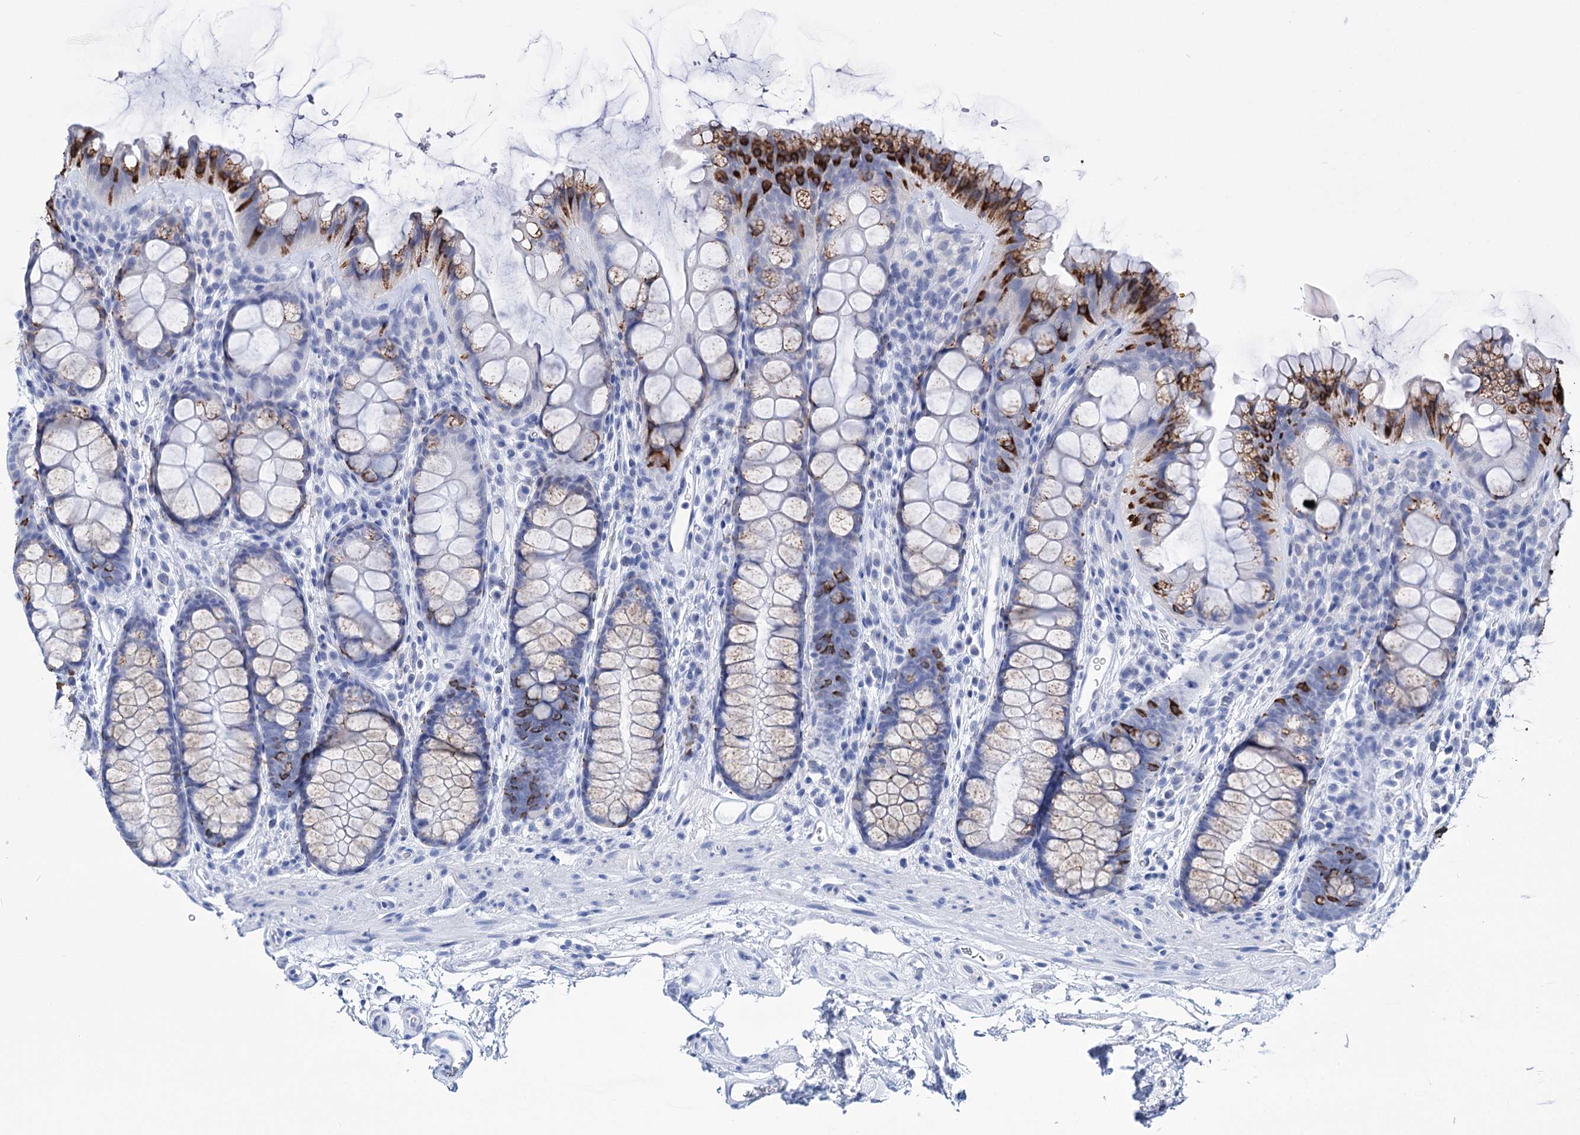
{"staining": {"intensity": "negative", "quantity": "none", "location": "none"}, "tissue": "colon", "cell_type": "Endothelial cells", "image_type": "normal", "snomed": [{"axis": "morphology", "description": "Normal tissue, NOS"}, {"axis": "topography", "description": "Colon"}], "caption": "Immunohistochemistry (IHC) of benign colon demonstrates no positivity in endothelial cells.", "gene": "FBXW12", "patient": {"sex": "female", "age": 82}}